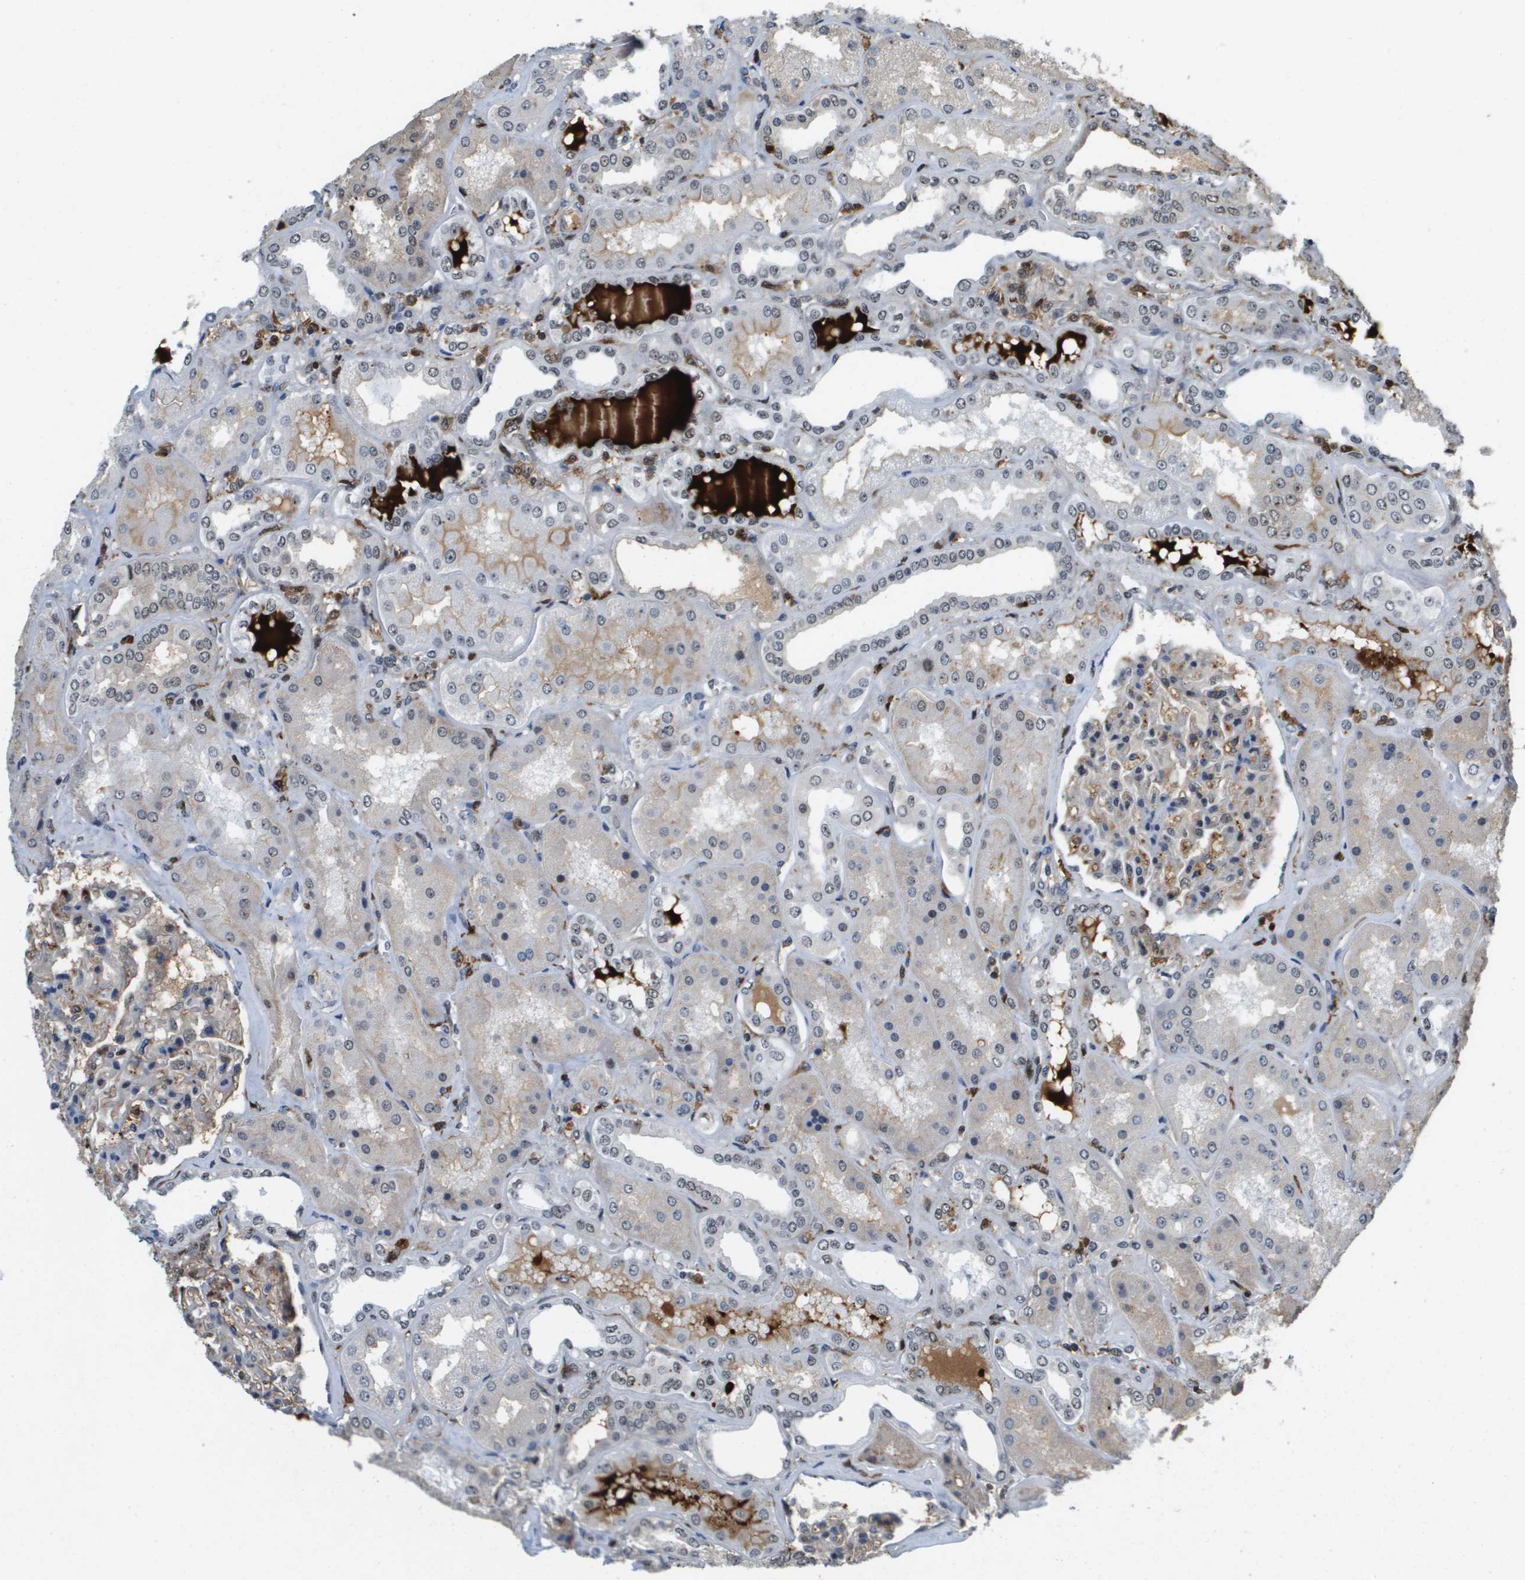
{"staining": {"intensity": "moderate", "quantity": "<25%", "location": "nuclear"}, "tissue": "kidney", "cell_type": "Cells in glomeruli", "image_type": "normal", "snomed": [{"axis": "morphology", "description": "Normal tissue, NOS"}, {"axis": "topography", "description": "Kidney"}], "caption": "IHC photomicrograph of benign kidney stained for a protein (brown), which reveals low levels of moderate nuclear positivity in approximately <25% of cells in glomeruli.", "gene": "EP400", "patient": {"sex": "female", "age": 56}}